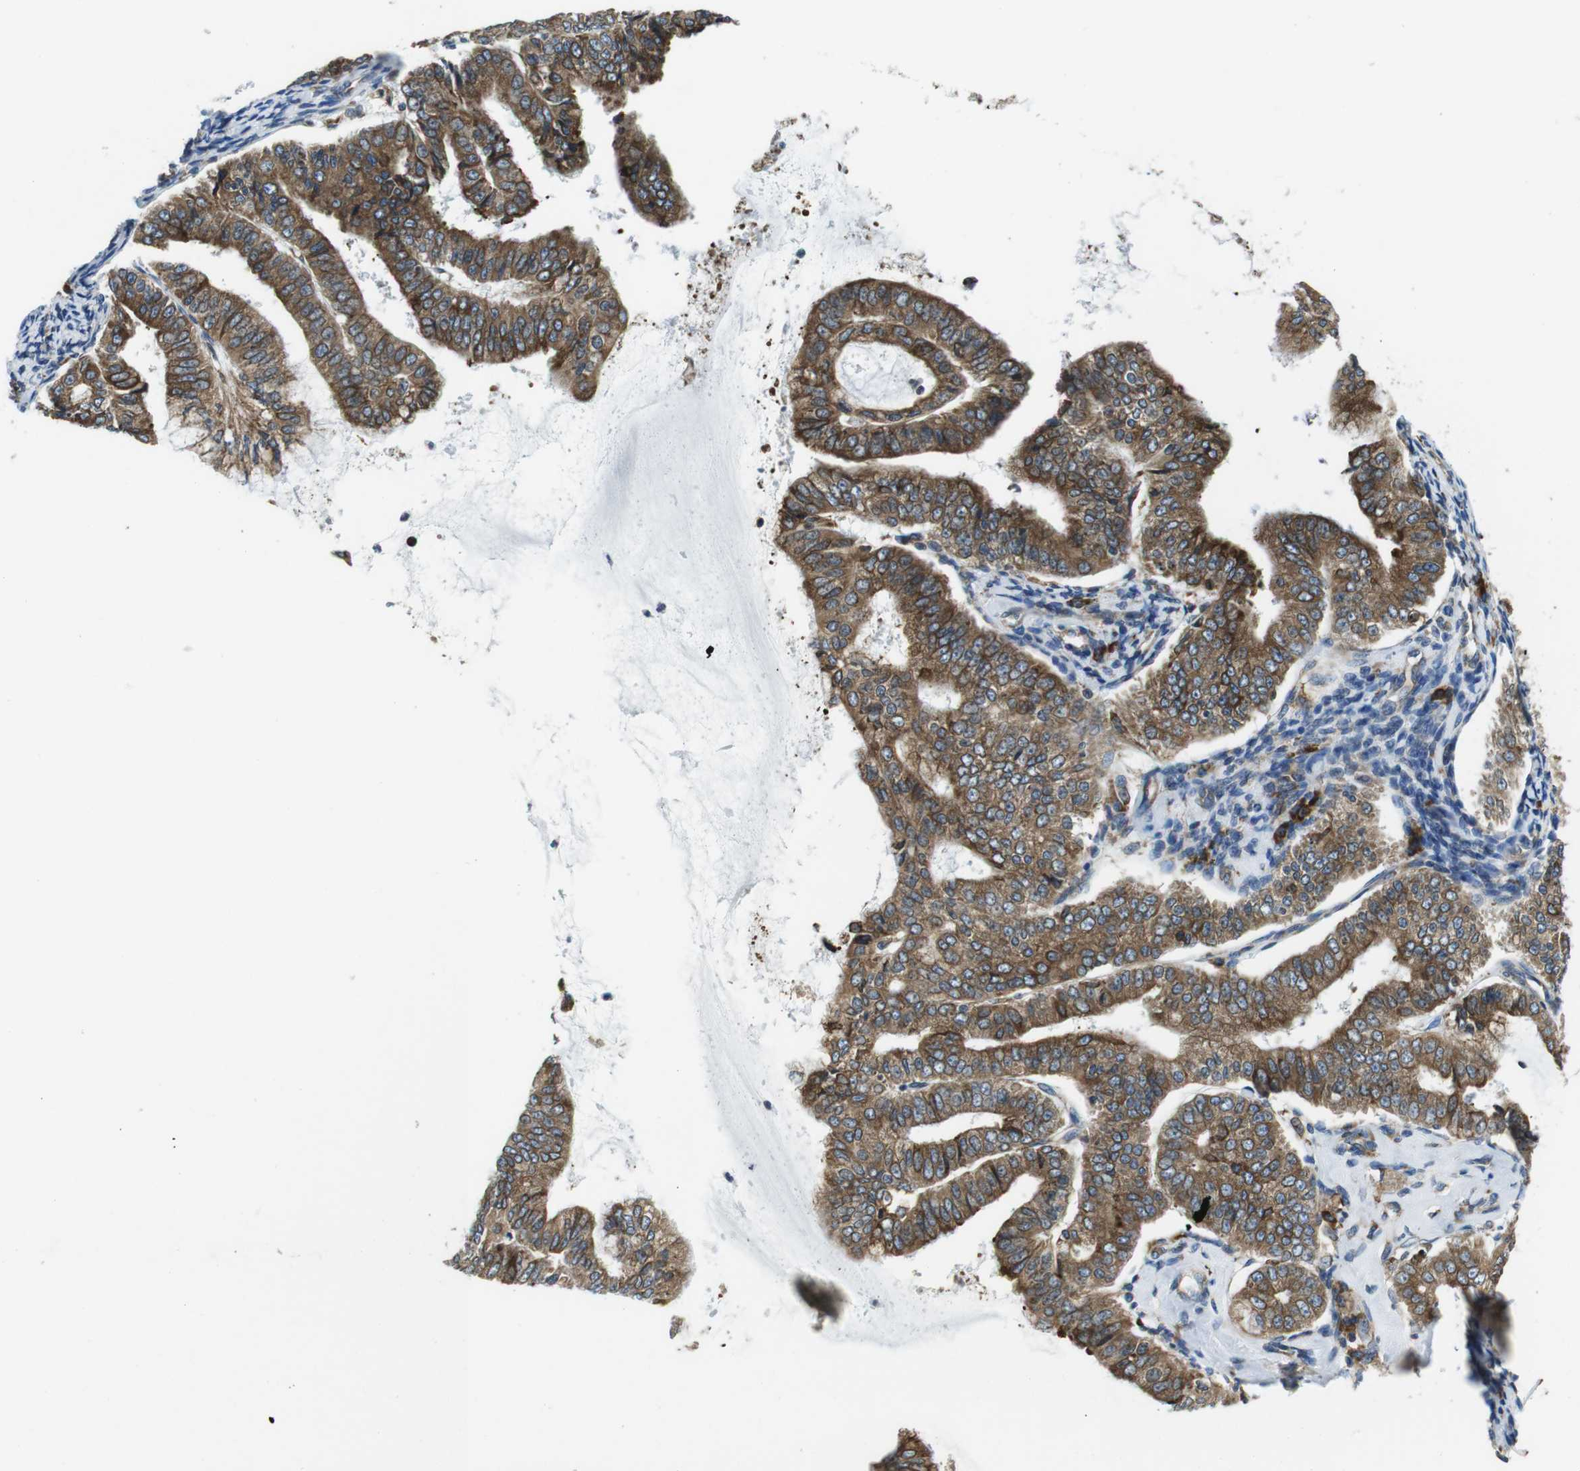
{"staining": {"intensity": "moderate", "quantity": ">75%", "location": "cytoplasmic/membranous"}, "tissue": "endometrial cancer", "cell_type": "Tumor cells", "image_type": "cancer", "snomed": [{"axis": "morphology", "description": "Adenocarcinoma, NOS"}, {"axis": "topography", "description": "Endometrium"}], "caption": "Adenocarcinoma (endometrial) stained with a brown dye exhibits moderate cytoplasmic/membranous positive expression in about >75% of tumor cells.", "gene": "UGGT1", "patient": {"sex": "female", "age": 63}}